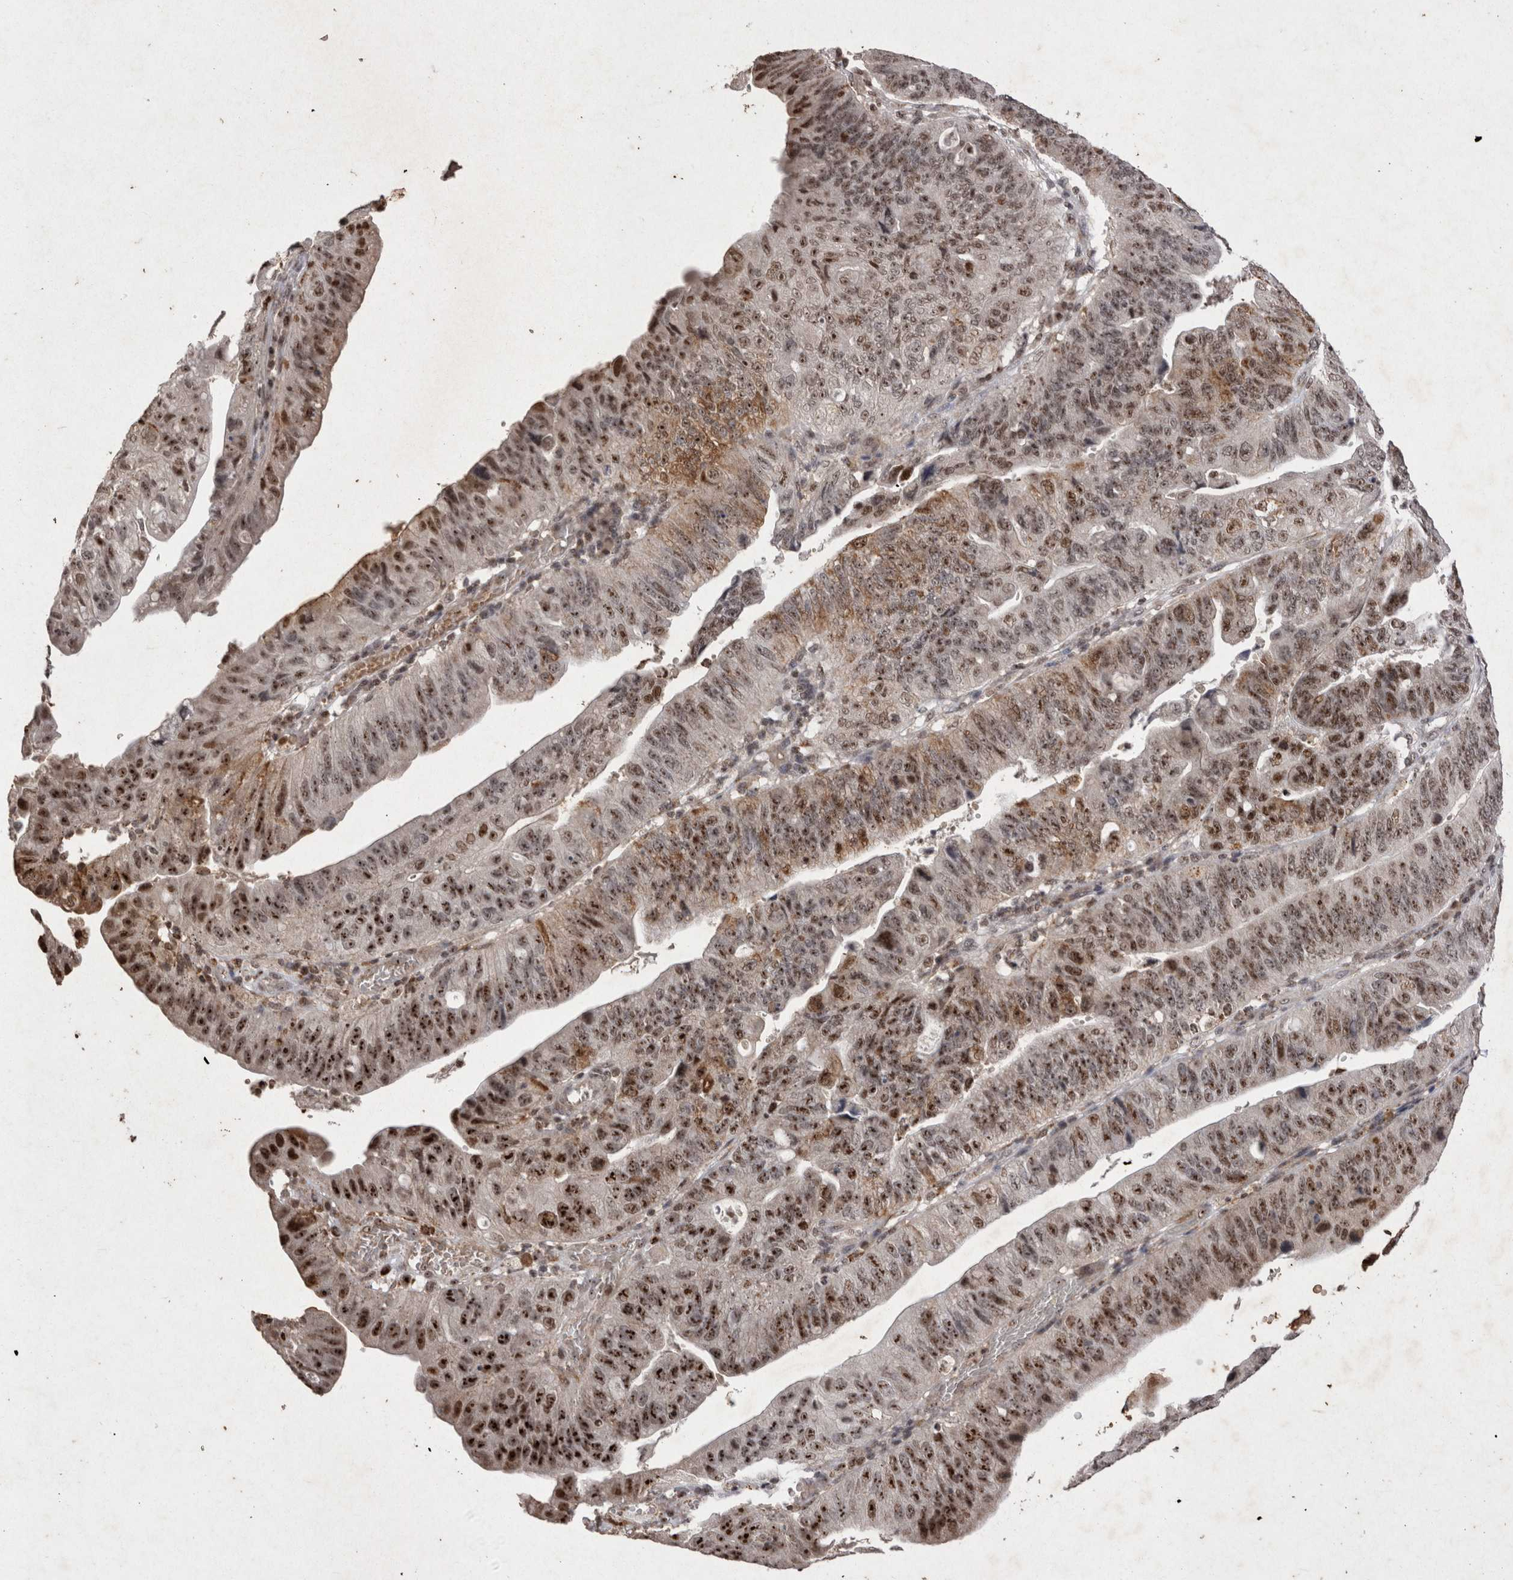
{"staining": {"intensity": "strong", "quantity": ">75%", "location": "nuclear"}, "tissue": "stomach cancer", "cell_type": "Tumor cells", "image_type": "cancer", "snomed": [{"axis": "morphology", "description": "Adenocarcinoma, NOS"}, {"axis": "topography", "description": "Stomach"}], "caption": "This histopathology image shows immunohistochemistry staining of stomach adenocarcinoma, with high strong nuclear staining in approximately >75% of tumor cells.", "gene": "STK11", "patient": {"sex": "male", "age": 59}}